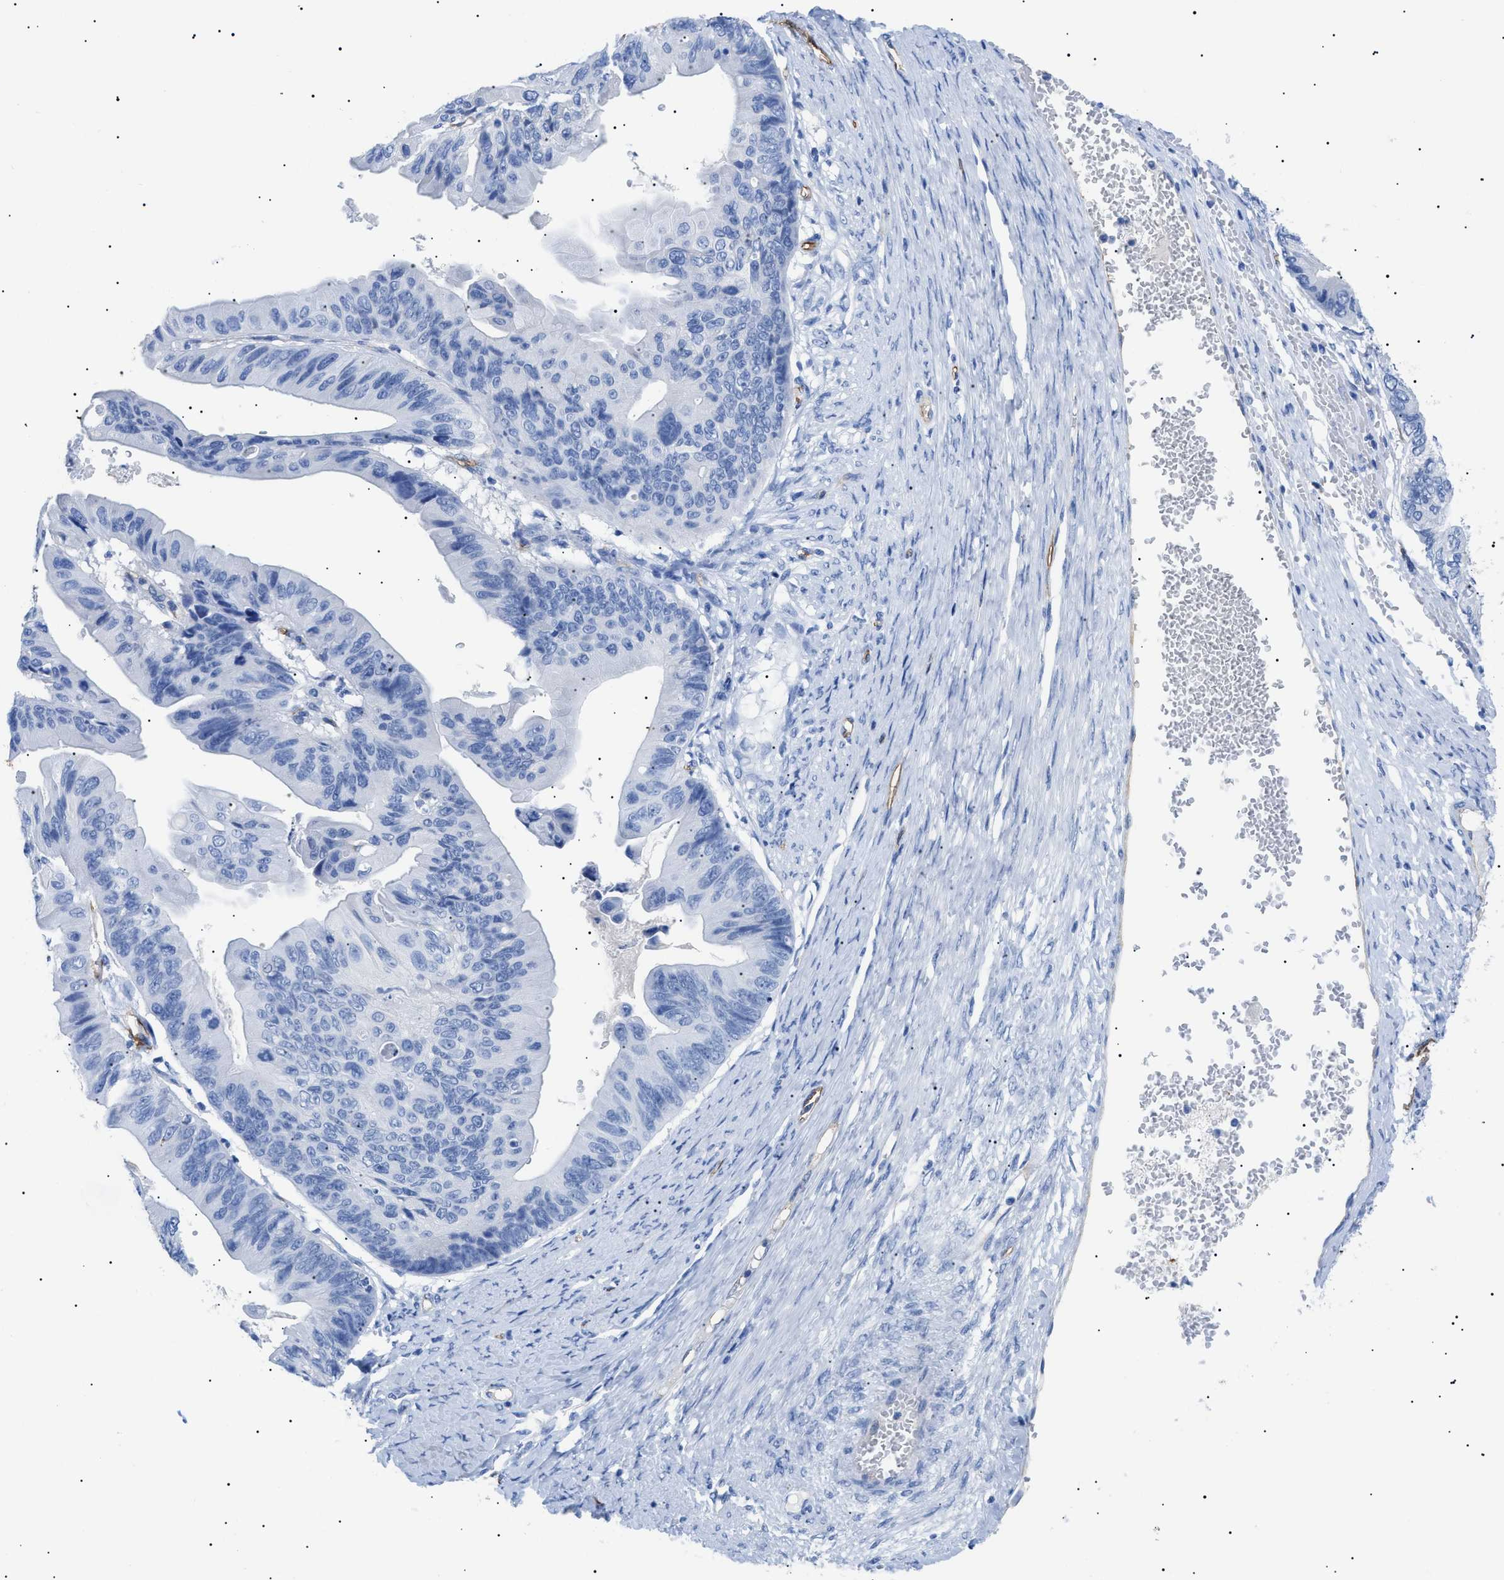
{"staining": {"intensity": "negative", "quantity": "none", "location": "none"}, "tissue": "ovarian cancer", "cell_type": "Tumor cells", "image_type": "cancer", "snomed": [{"axis": "morphology", "description": "Cystadenocarcinoma, mucinous, NOS"}, {"axis": "topography", "description": "Ovary"}], "caption": "IHC photomicrograph of human mucinous cystadenocarcinoma (ovarian) stained for a protein (brown), which shows no expression in tumor cells.", "gene": "PODXL", "patient": {"sex": "female", "age": 61}}